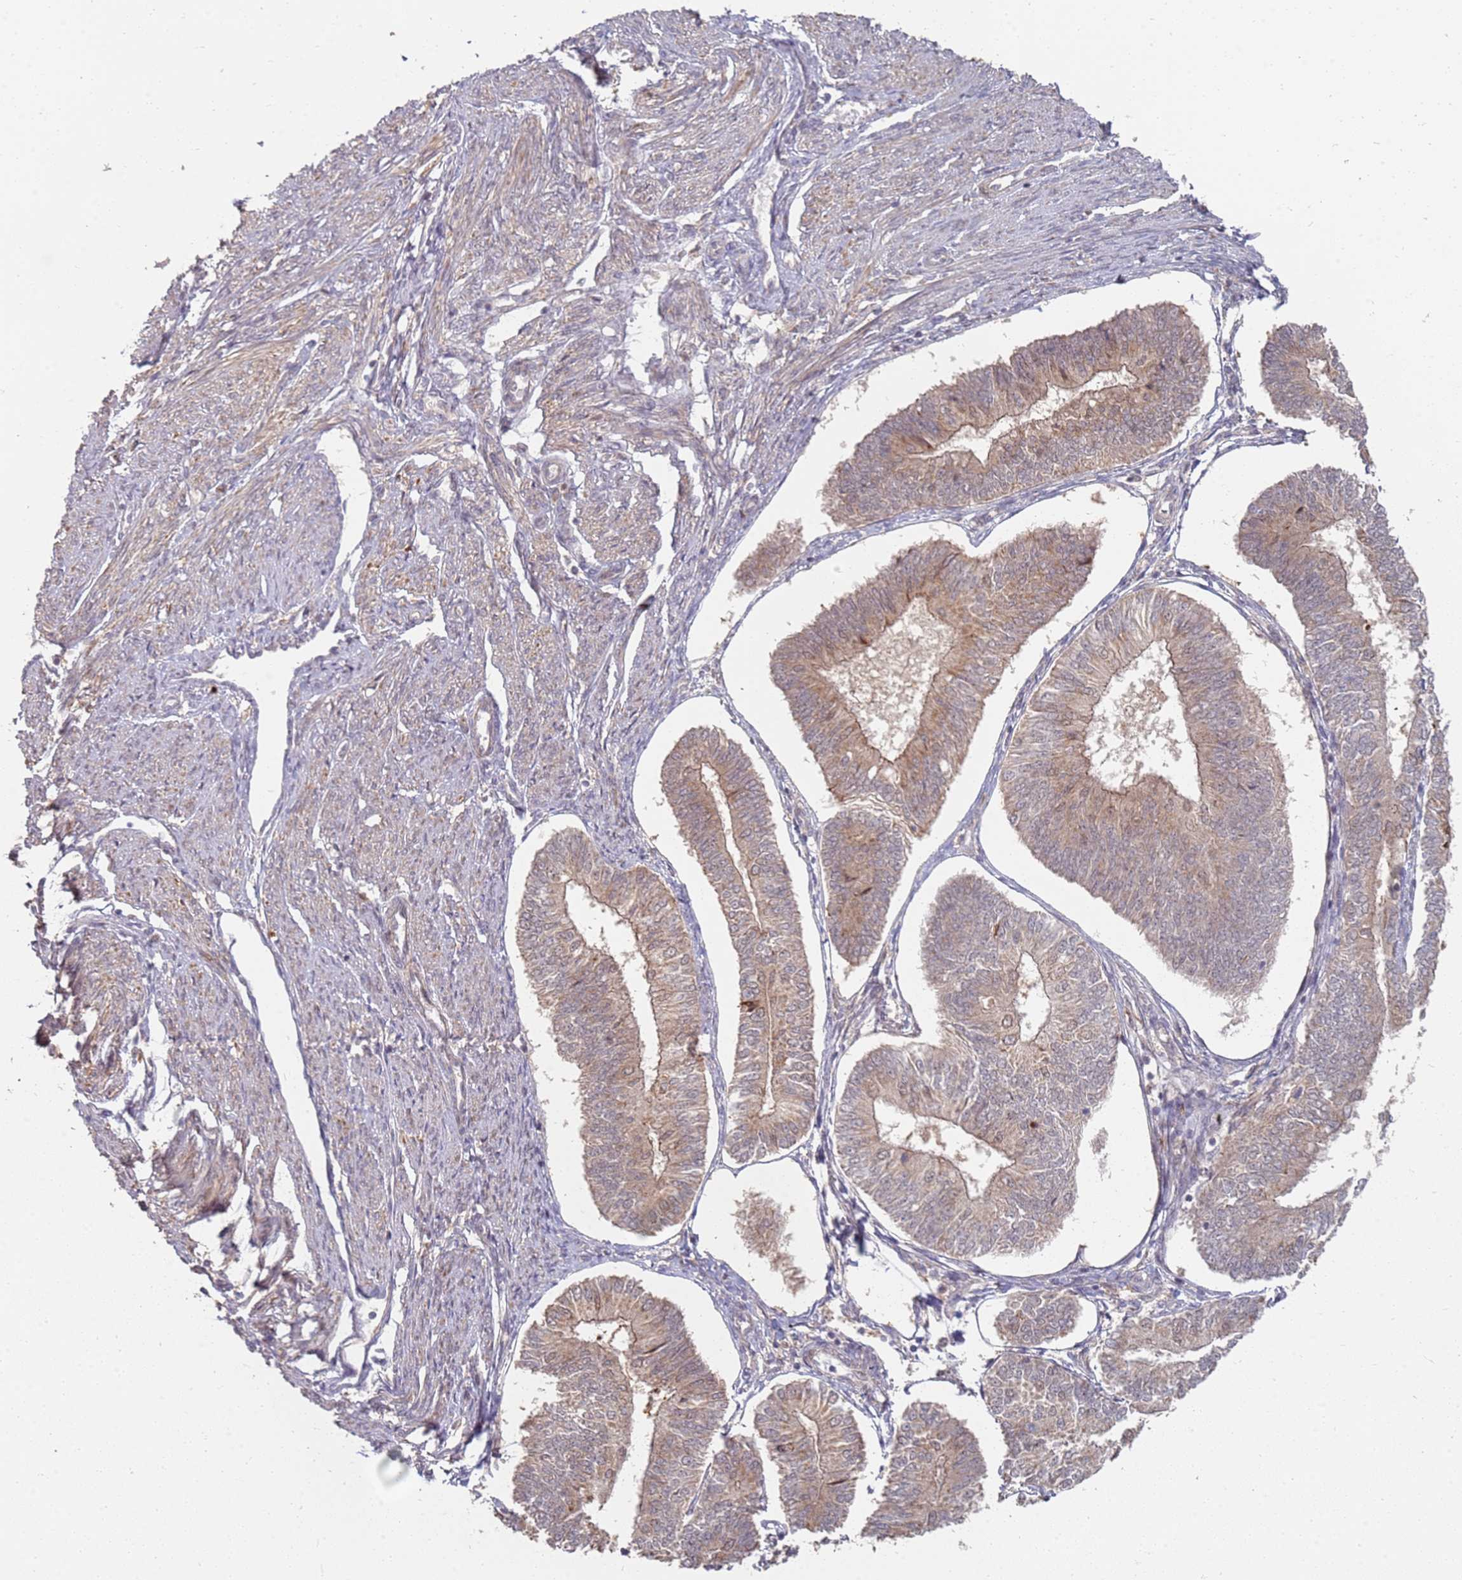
{"staining": {"intensity": "weak", "quantity": ">75%", "location": "cytoplasmic/membranous"}, "tissue": "endometrial cancer", "cell_type": "Tumor cells", "image_type": "cancer", "snomed": [{"axis": "morphology", "description": "Adenocarcinoma, NOS"}, {"axis": "topography", "description": "Endometrium"}], "caption": "Immunohistochemistry of endometrial adenocarcinoma reveals low levels of weak cytoplasmic/membranous staining in about >75% of tumor cells.", "gene": "MPEG1", "patient": {"sex": "female", "age": 58}}